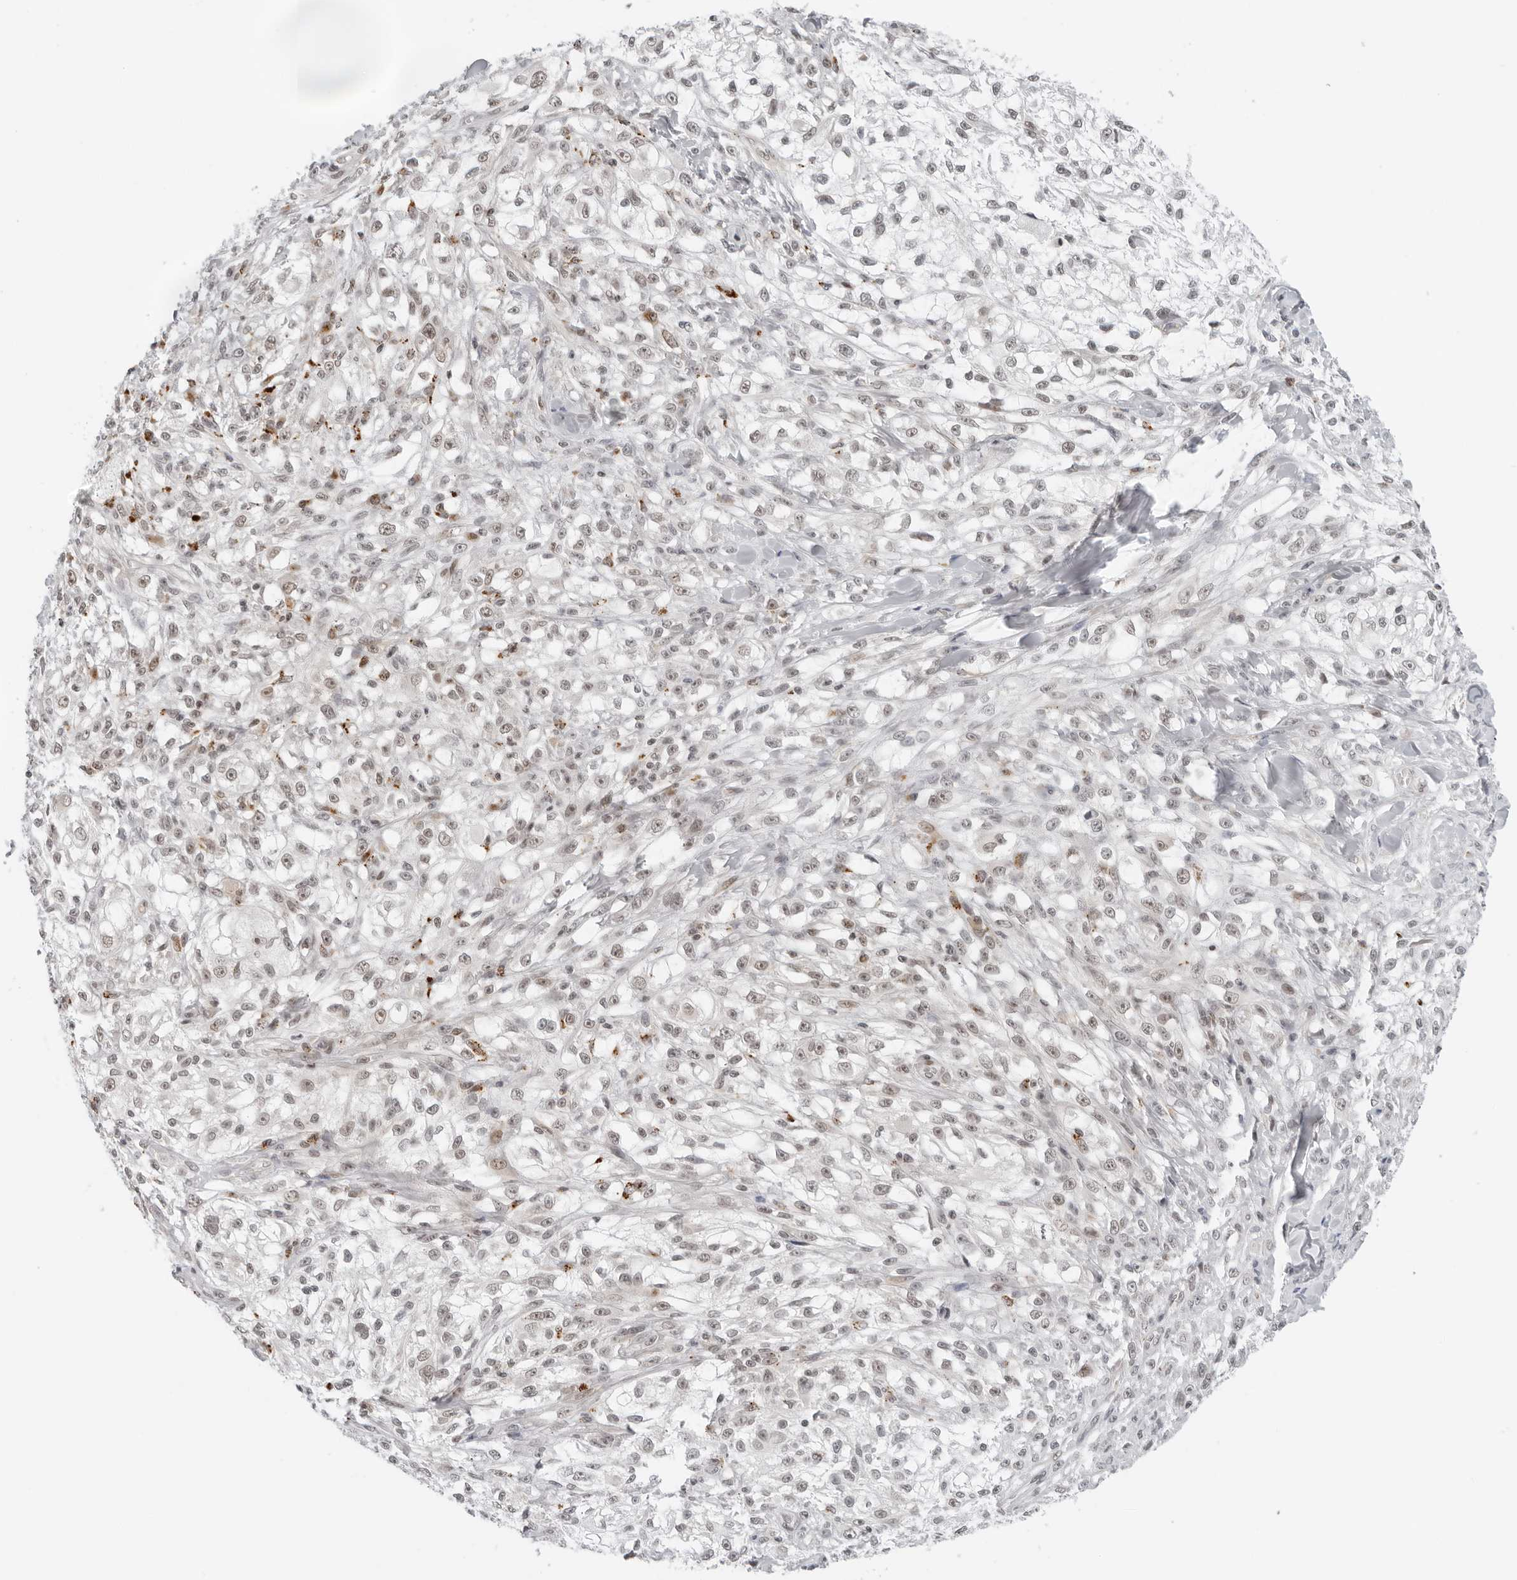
{"staining": {"intensity": "weak", "quantity": "<25%", "location": "nuclear"}, "tissue": "melanoma", "cell_type": "Tumor cells", "image_type": "cancer", "snomed": [{"axis": "morphology", "description": "Malignant melanoma, NOS"}, {"axis": "topography", "description": "Skin of head"}], "caption": "Human melanoma stained for a protein using IHC shows no staining in tumor cells.", "gene": "TOX4", "patient": {"sex": "male", "age": 83}}